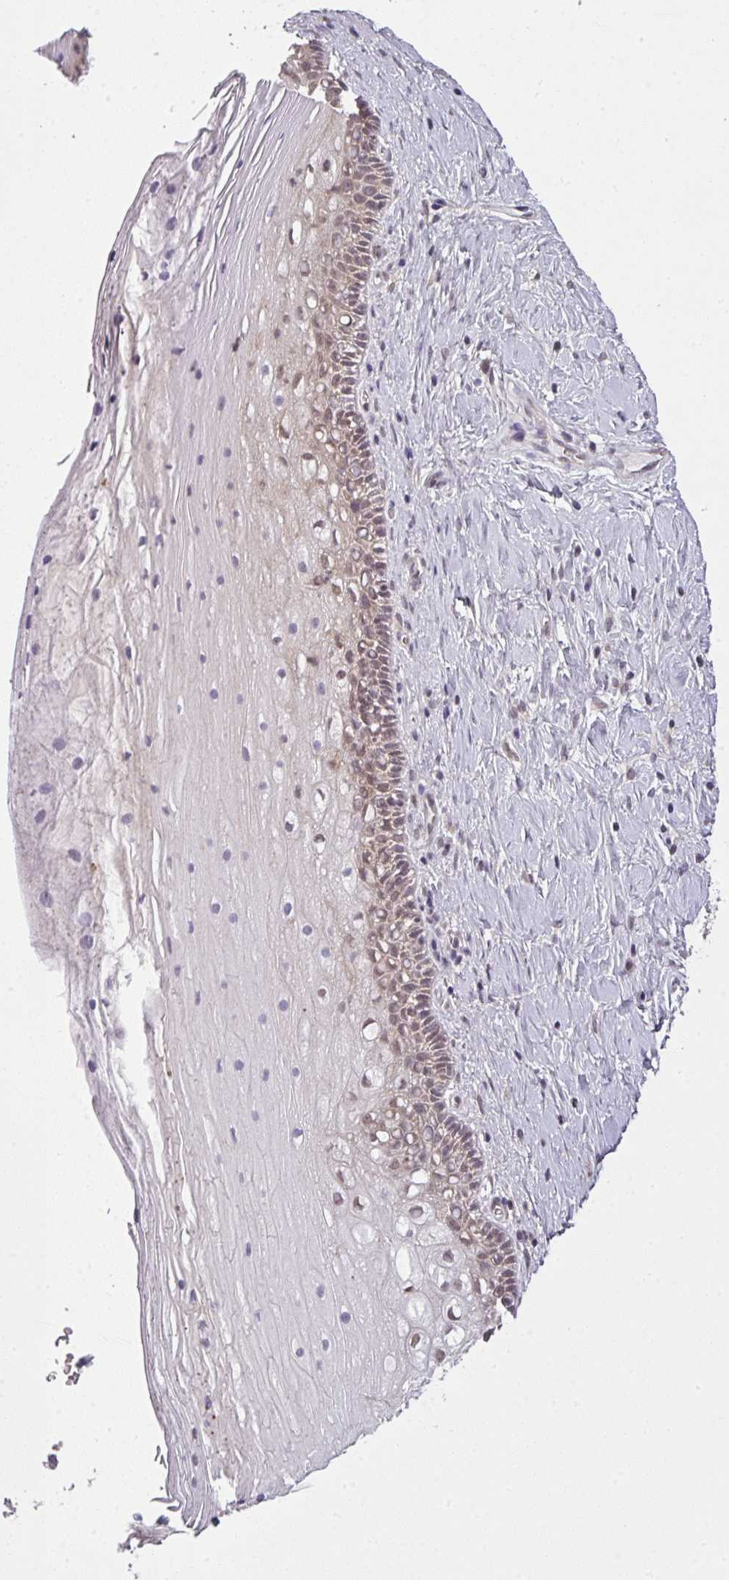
{"staining": {"intensity": "weak", "quantity": "25%-75%", "location": "cytoplasmic/membranous,nuclear"}, "tissue": "cervix", "cell_type": "Glandular cells", "image_type": "normal", "snomed": [{"axis": "morphology", "description": "Normal tissue, NOS"}, {"axis": "topography", "description": "Cervix"}], "caption": "About 25%-75% of glandular cells in normal cervix demonstrate weak cytoplasmic/membranous,nuclear protein expression as visualized by brown immunohistochemical staining.", "gene": "DERPC", "patient": {"sex": "female", "age": 36}}